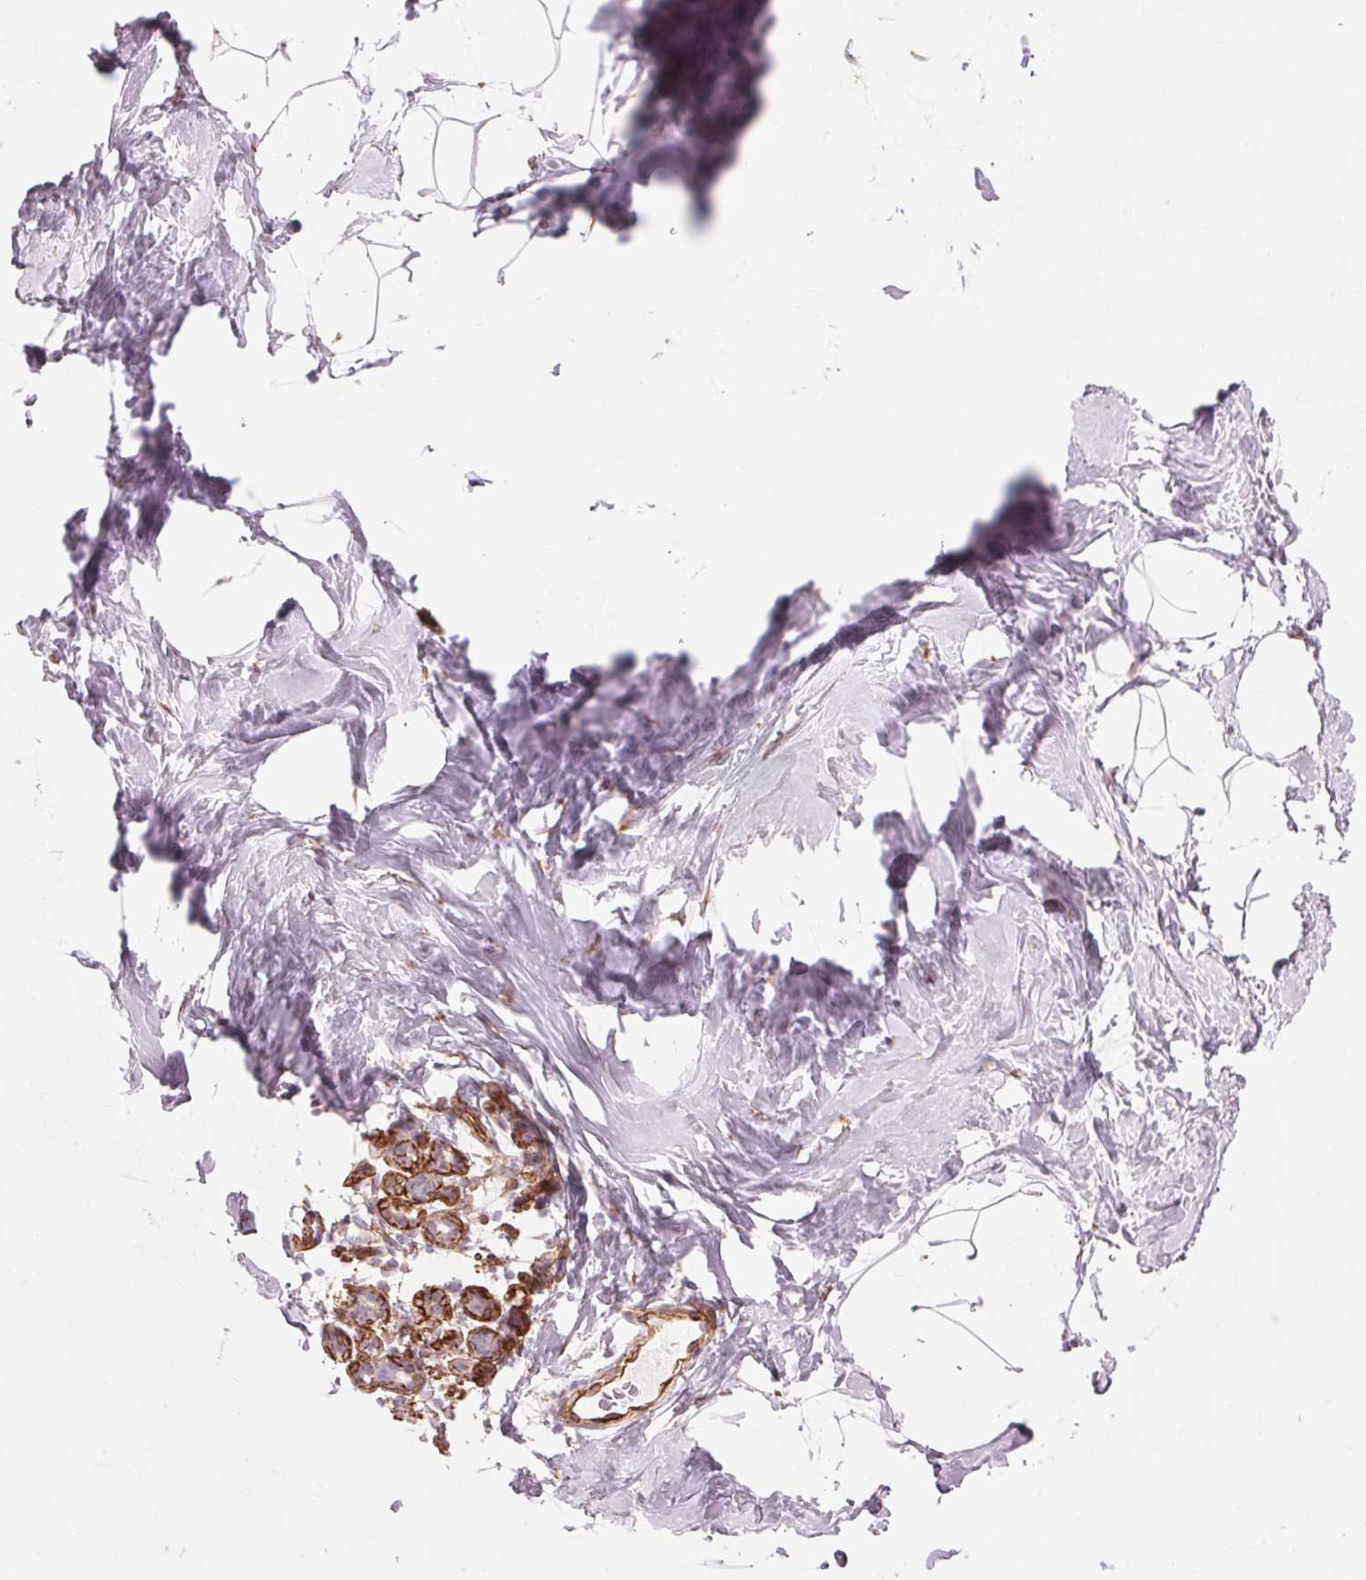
{"staining": {"intensity": "negative", "quantity": "none", "location": "none"}, "tissue": "breast", "cell_type": "Adipocytes", "image_type": "normal", "snomed": [{"axis": "morphology", "description": "Normal tissue, NOS"}, {"axis": "topography", "description": "Breast"}], "caption": "High magnification brightfield microscopy of normal breast stained with DAB (brown) and counterstained with hematoxylin (blue): adipocytes show no significant expression.", "gene": "CLPS", "patient": {"sex": "female", "age": 32}}